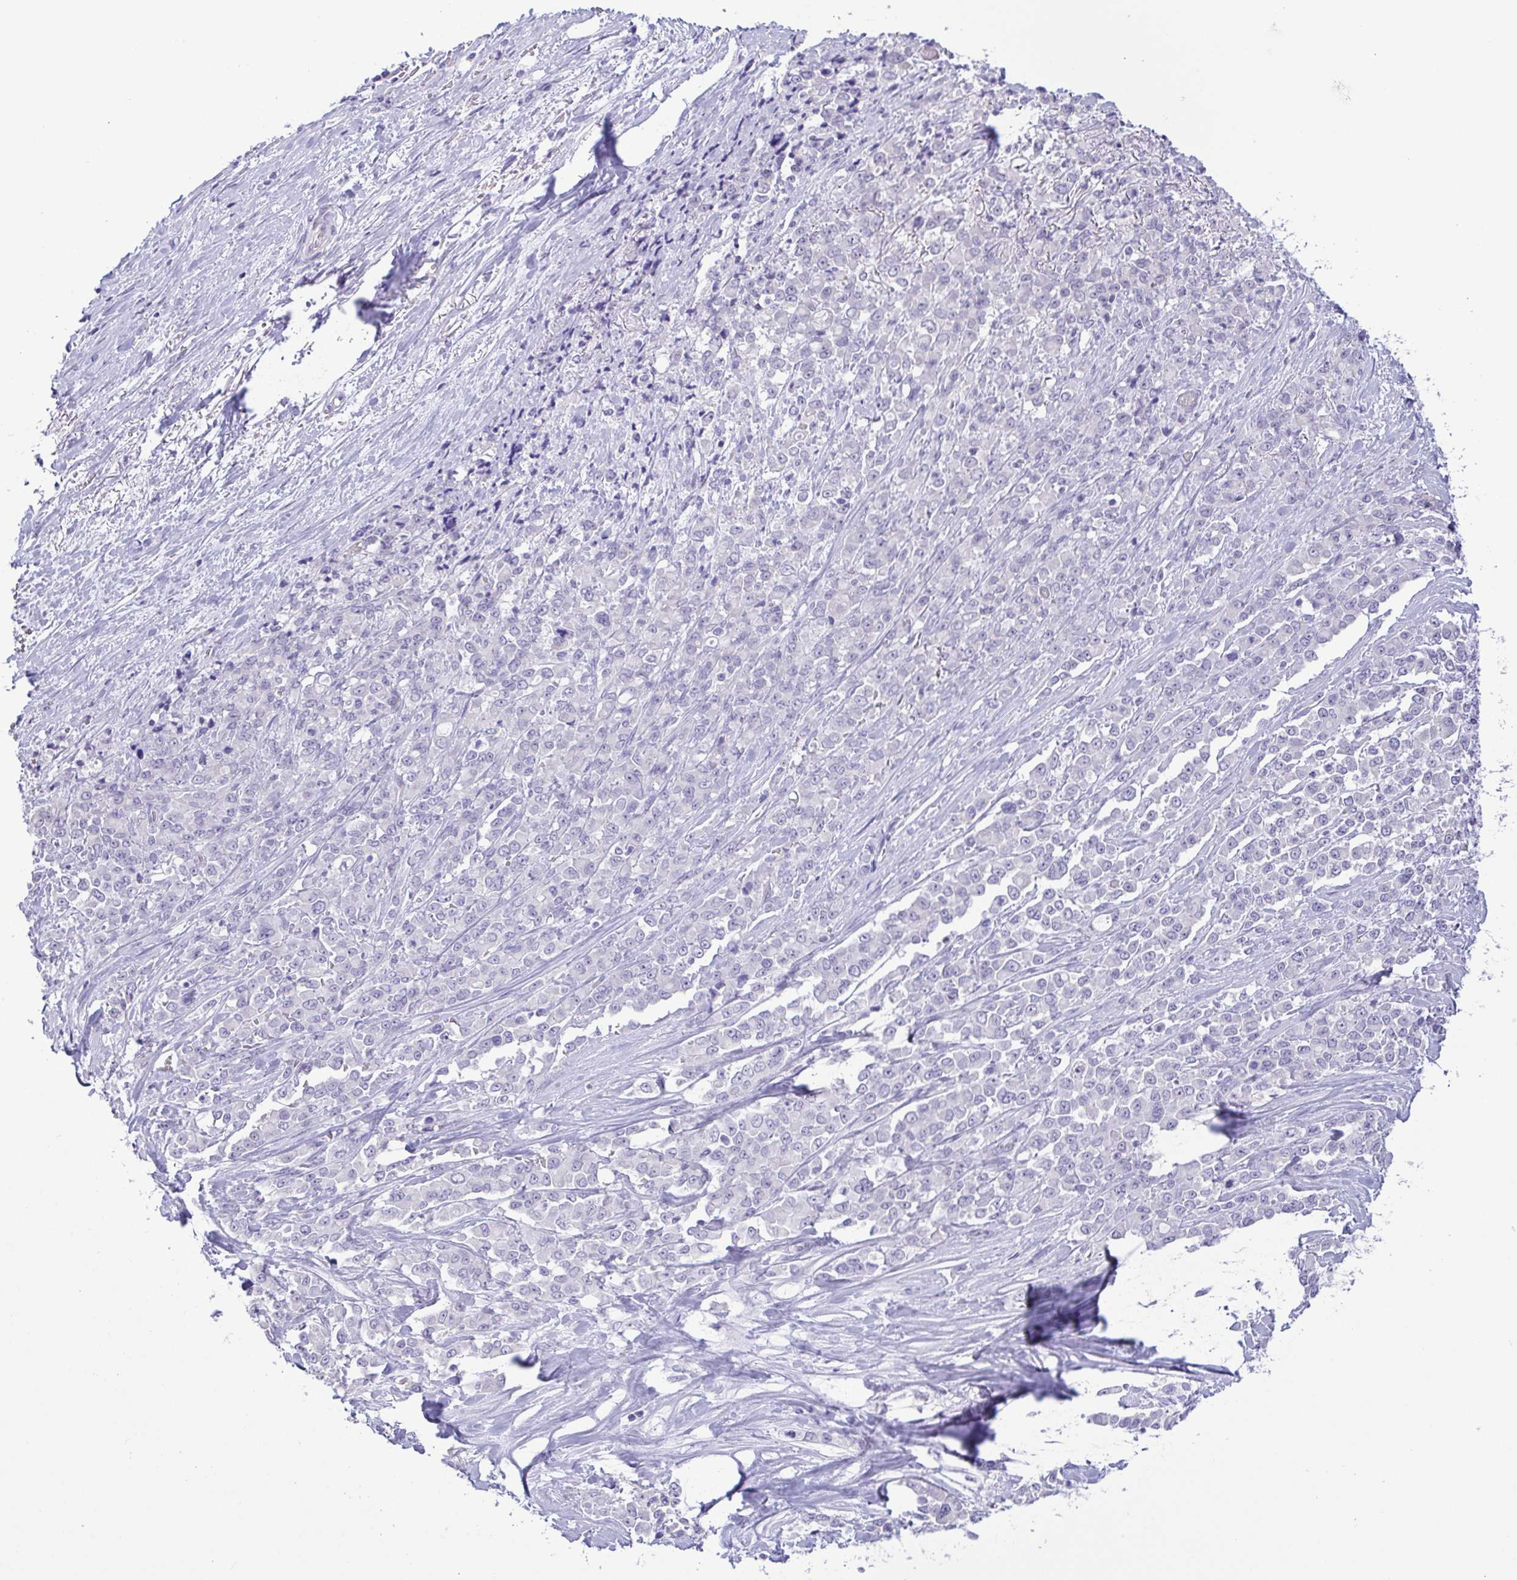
{"staining": {"intensity": "negative", "quantity": "none", "location": "none"}, "tissue": "stomach cancer", "cell_type": "Tumor cells", "image_type": "cancer", "snomed": [{"axis": "morphology", "description": "Adenocarcinoma, NOS"}, {"axis": "topography", "description": "Stomach"}], "caption": "Tumor cells show no significant protein positivity in stomach cancer (adenocarcinoma).", "gene": "MYL7", "patient": {"sex": "female", "age": 76}}